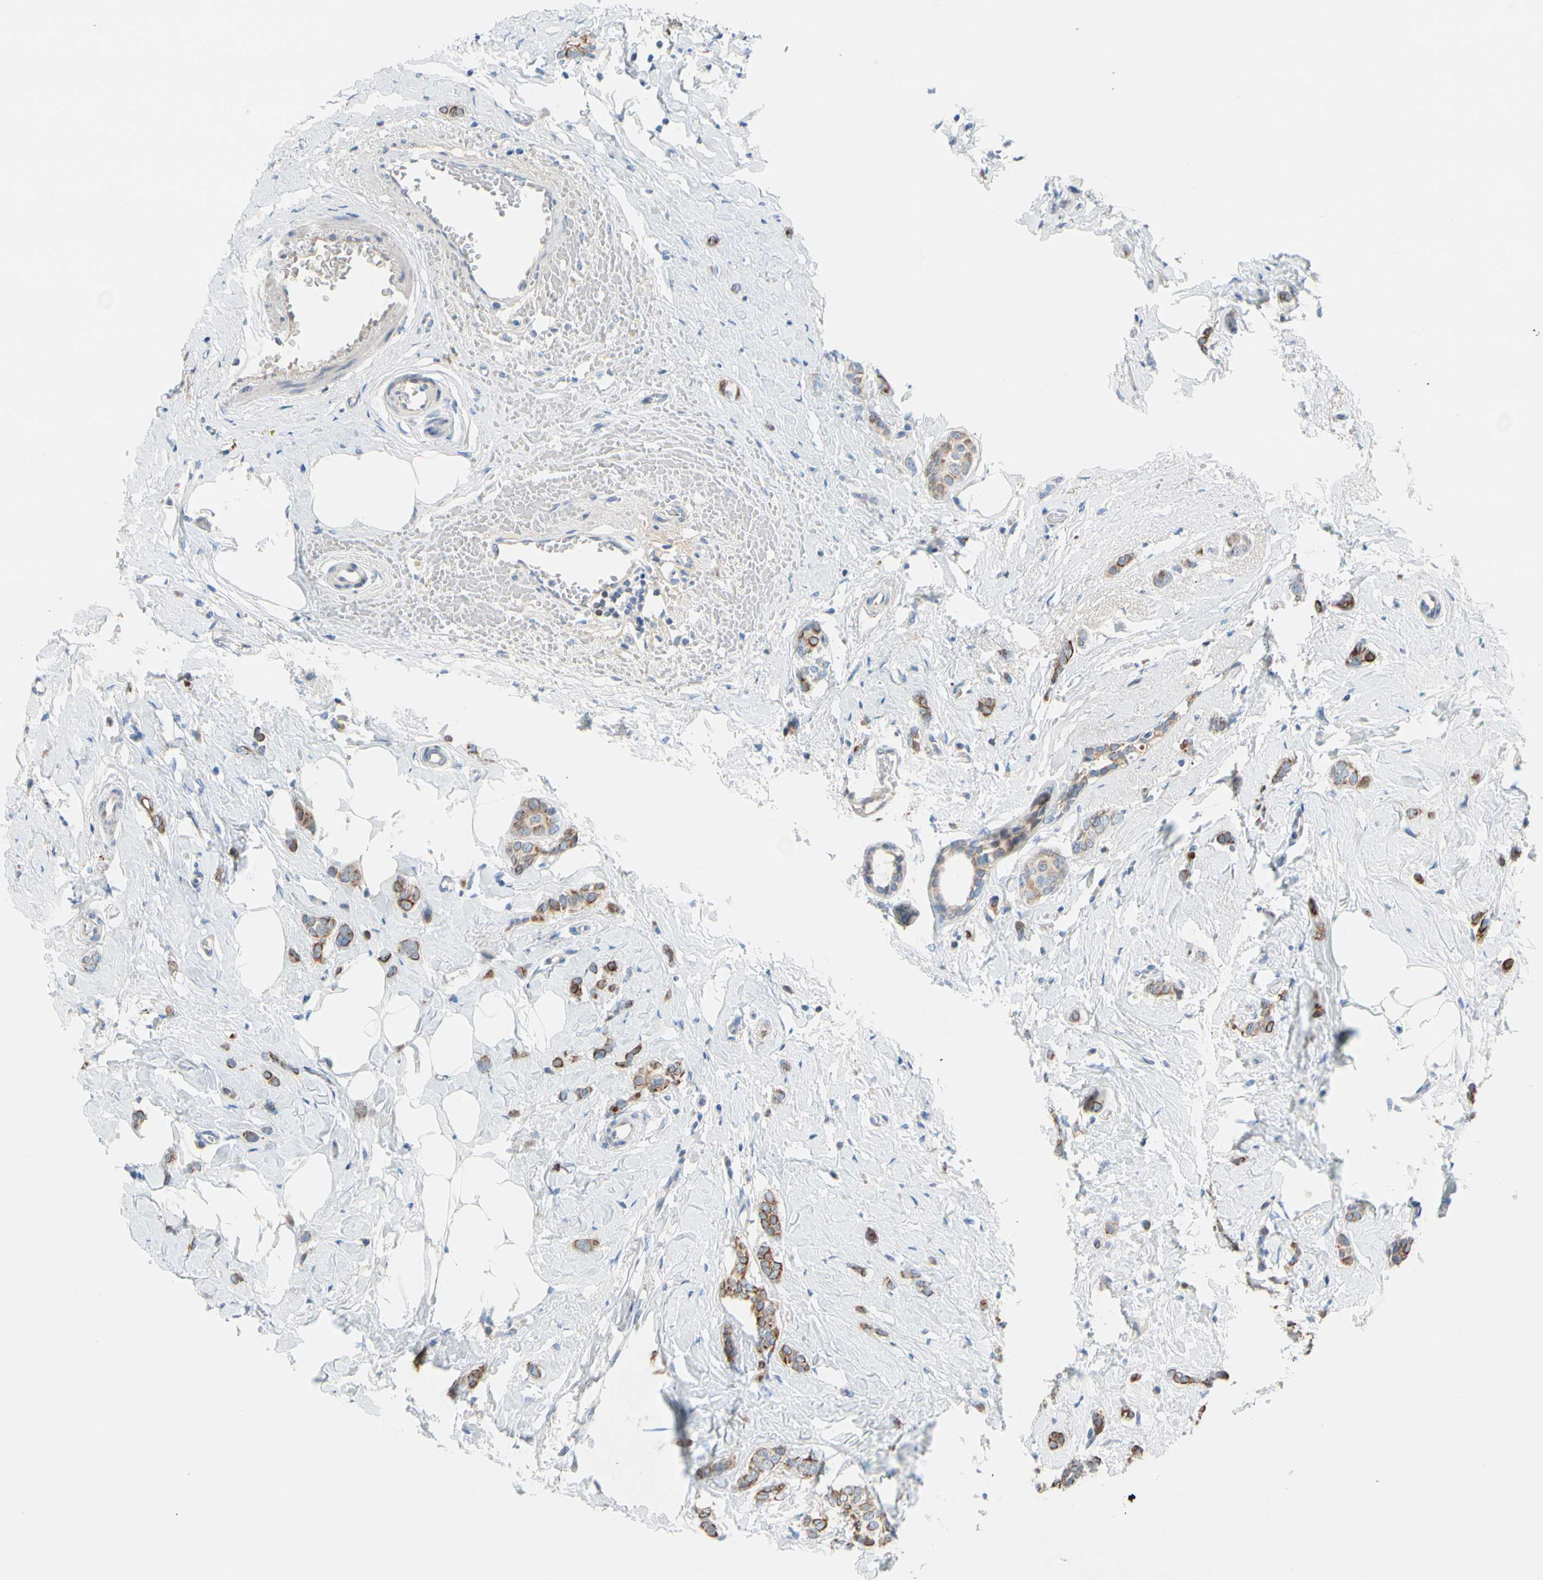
{"staining": {"intensity": "moderate", "quantity": ">75%", "location": "cytoplasmic/membranous"}, "tissue": "breast cancer", "cell_type": "Tumor cells", "image_type": "cancer", "snomed": [{"axis": "morphology", "description": "Lobular carcinoma"}, {"axis": "topography", "description": "Breast"}], "caption": "This micrograph reveals breast lobular carcinoma stained with immunohistochemistry (IHC) to label a protein in brown. The cytoplasmic/membranous of tumor cells show moderate positivity for the protein. Nuclei are counter-stained blue.", "gene": "ZNF132", "patient": {"sex": "female", "age": 60}}